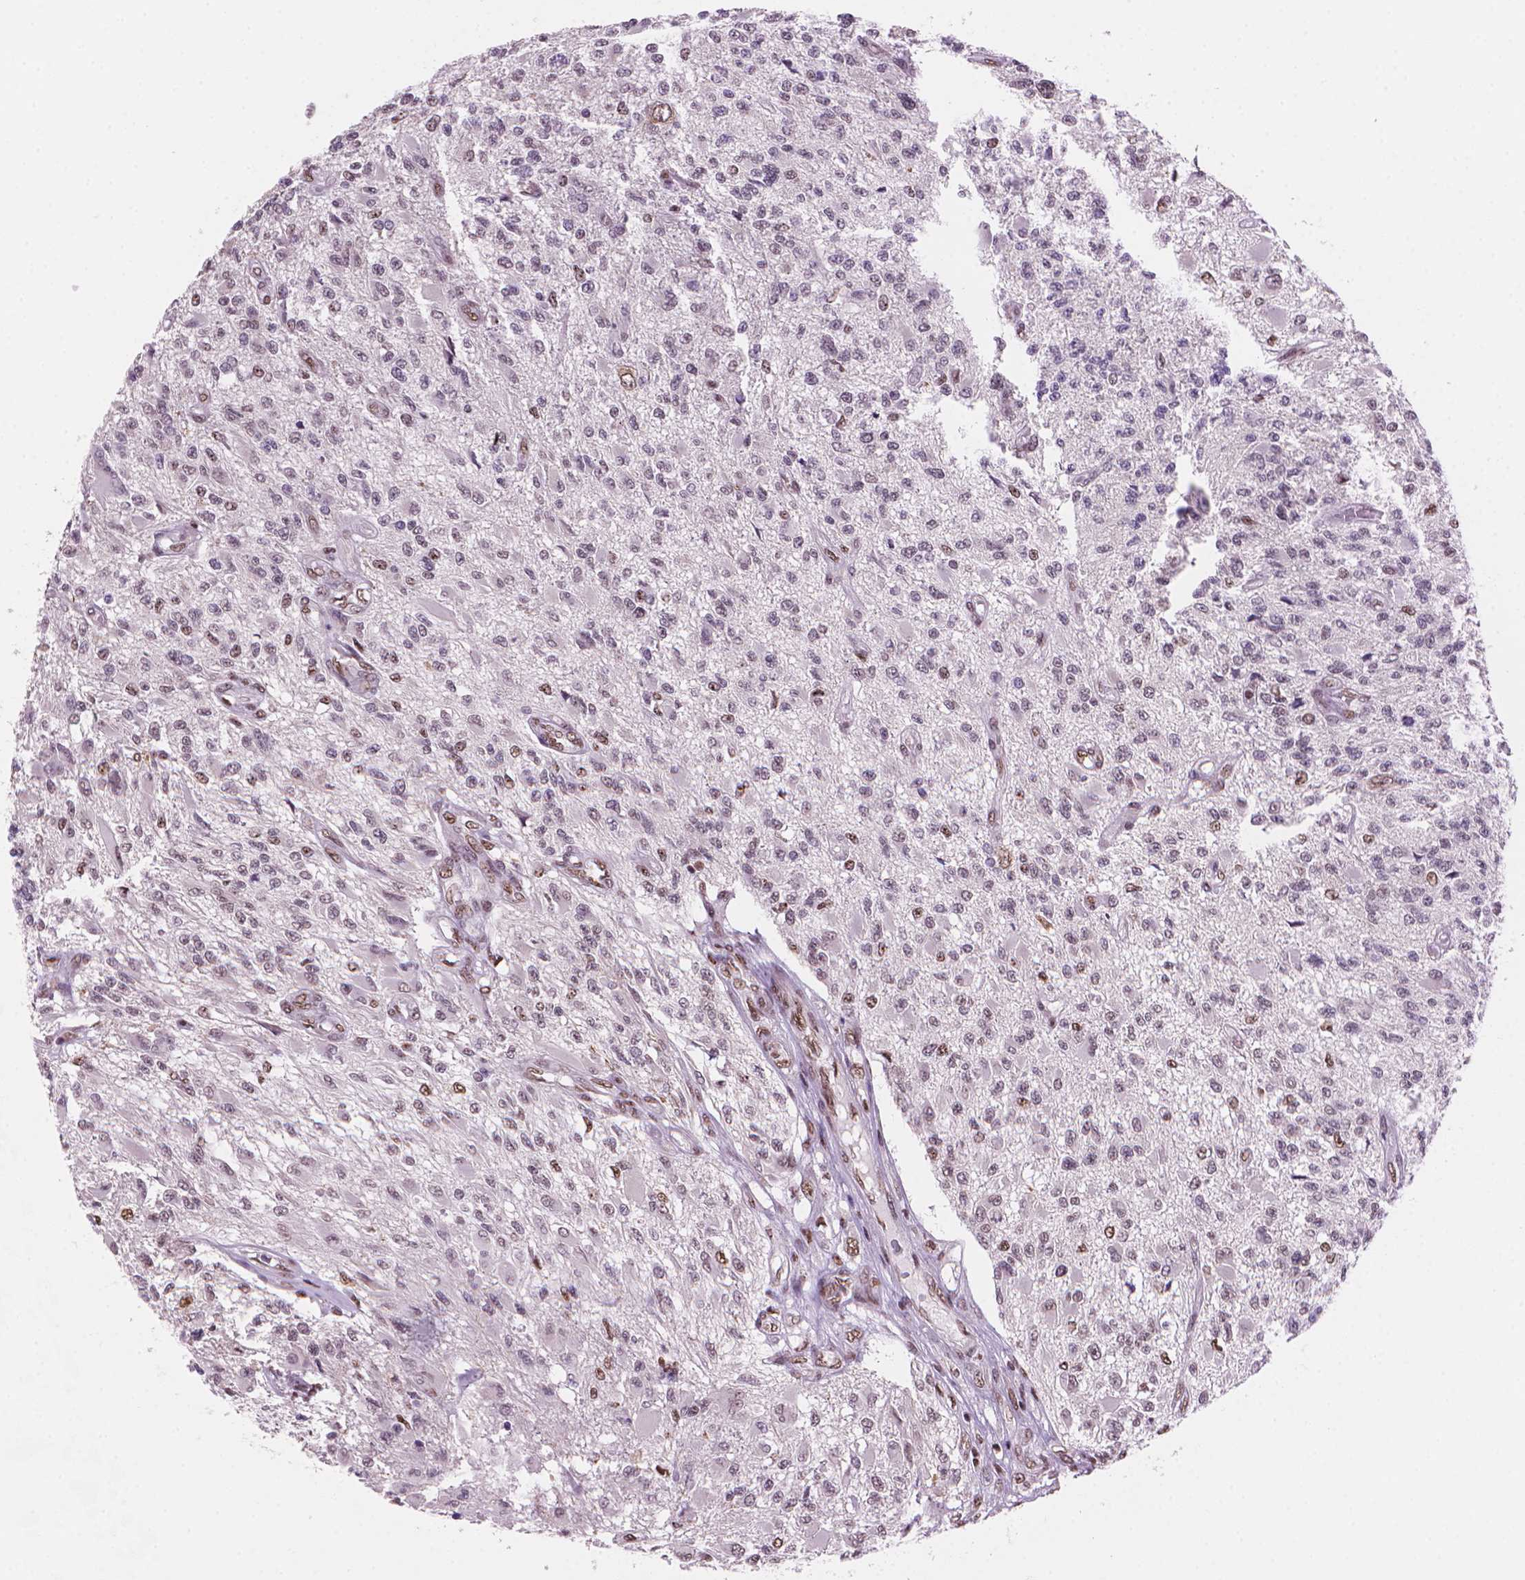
{"staining": {"intensity": "weak", "quantity": "<25%", "location": "nuclear"}, "tissue": "glioma", "cell_type": "Tumor cells", "image_type": "cancer", "snomed": [{"axis": "morphology", "description": "Glioma, malignant, High grade"}, {"axis": "topography", "description": "Brain"}], "caption": "Immunohistochemical staining of human glioma displays no significant staining in tumor cells.", "gene": "UBN1", "patient": {"sex": "female", "age": 63}}